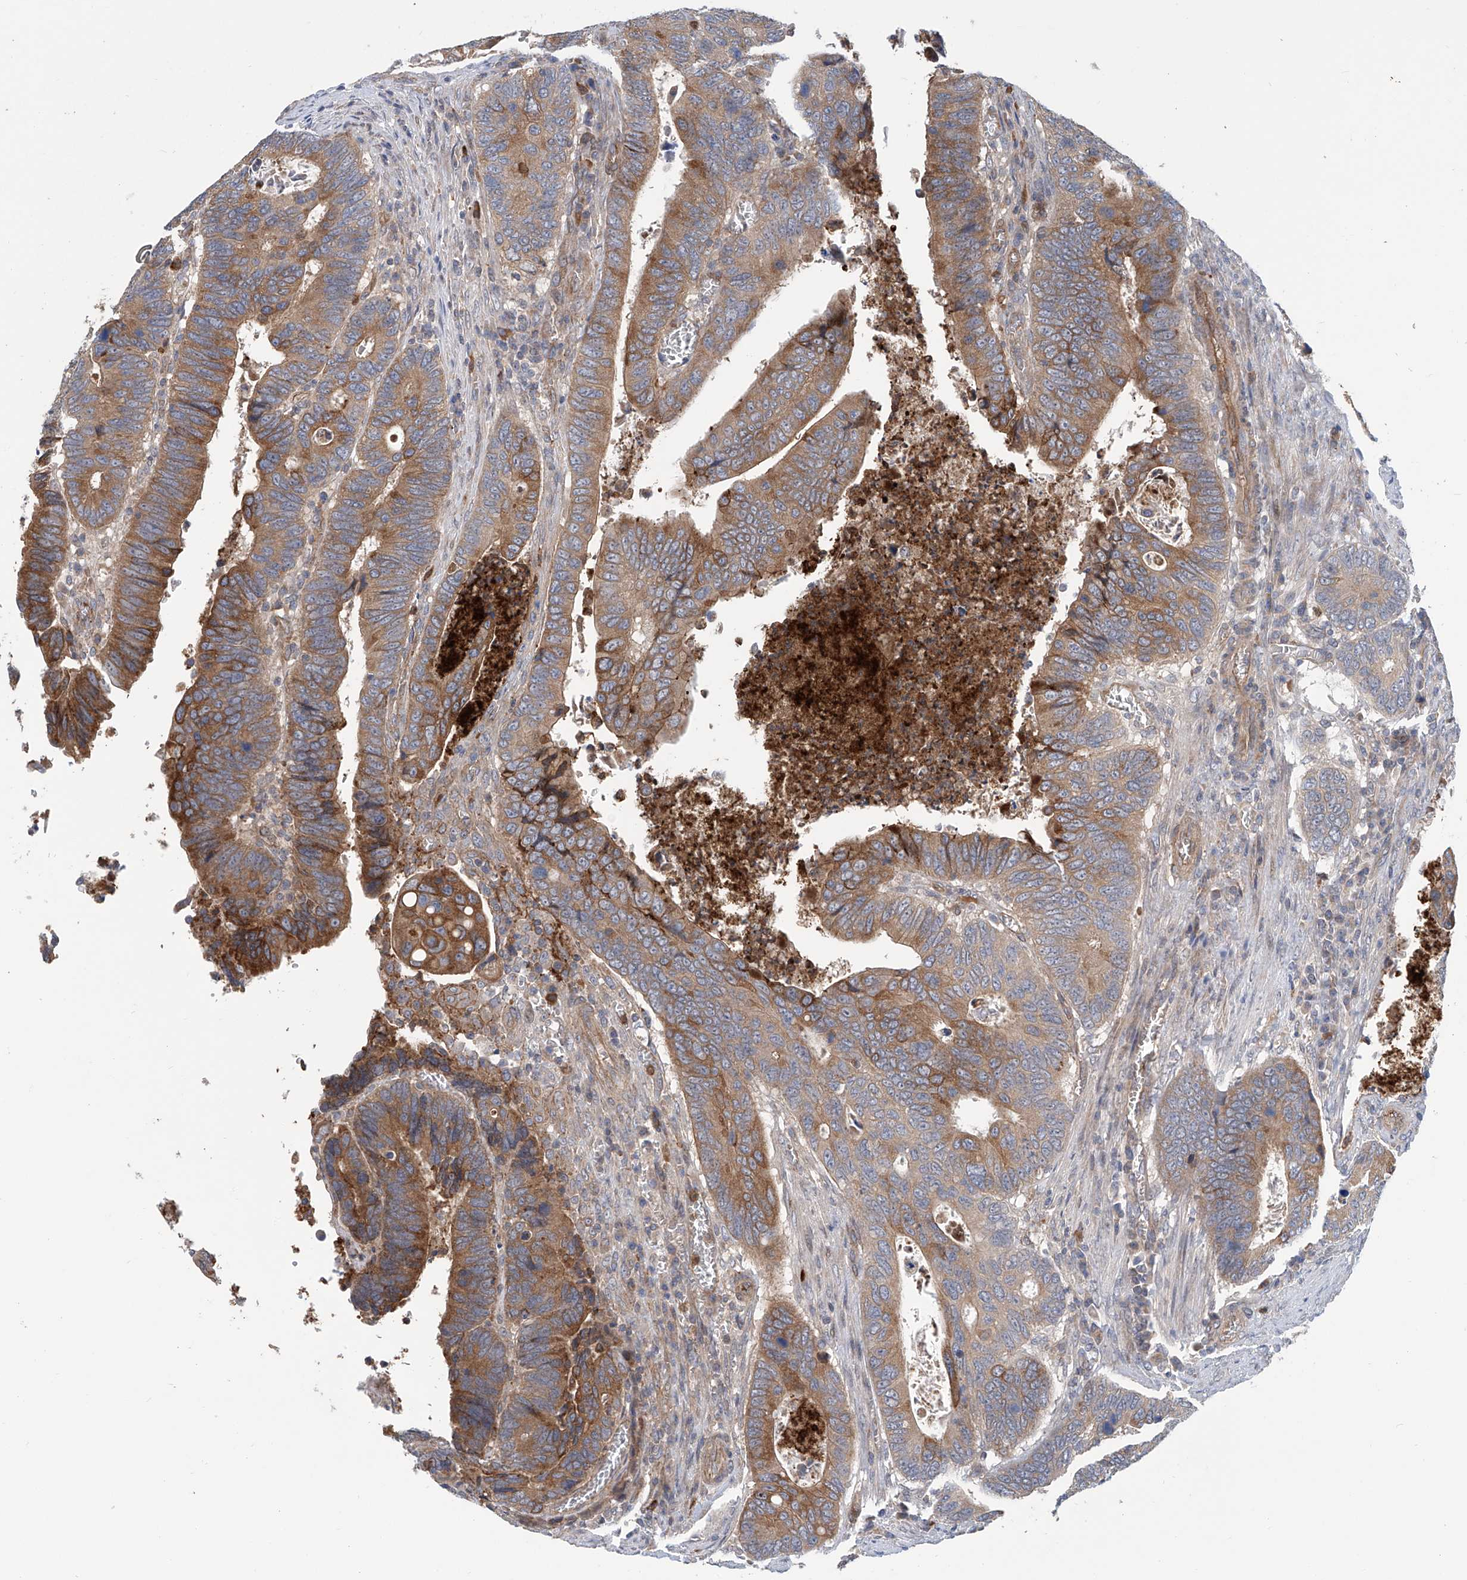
{"staining": {"intensity": "moderate", "quantity": ">75%", "location": "cytoplasmic/membranous"}, "tissue": "colorectal cancer", "cell_type": "Tumor cells", "image_type": "cancer", "snomed": [{"axis": "morphology", "description": "Adenocarcinoma, NOS"}, {"axis": "topography", "description": "Colon"}], "caption": "Immunohistochemical staining of colorectal cancer (adenocarcinoma) shows medium levels of moderate cytoplasmic/membranous positivity in approximately >75% of tumor cells. Immunohistochemistry (ihc) stains the protein of interest in brown and the nuclei are stained blue.", "gene": "EIF2D", "patient": {"sex": "male", "age": 72}}